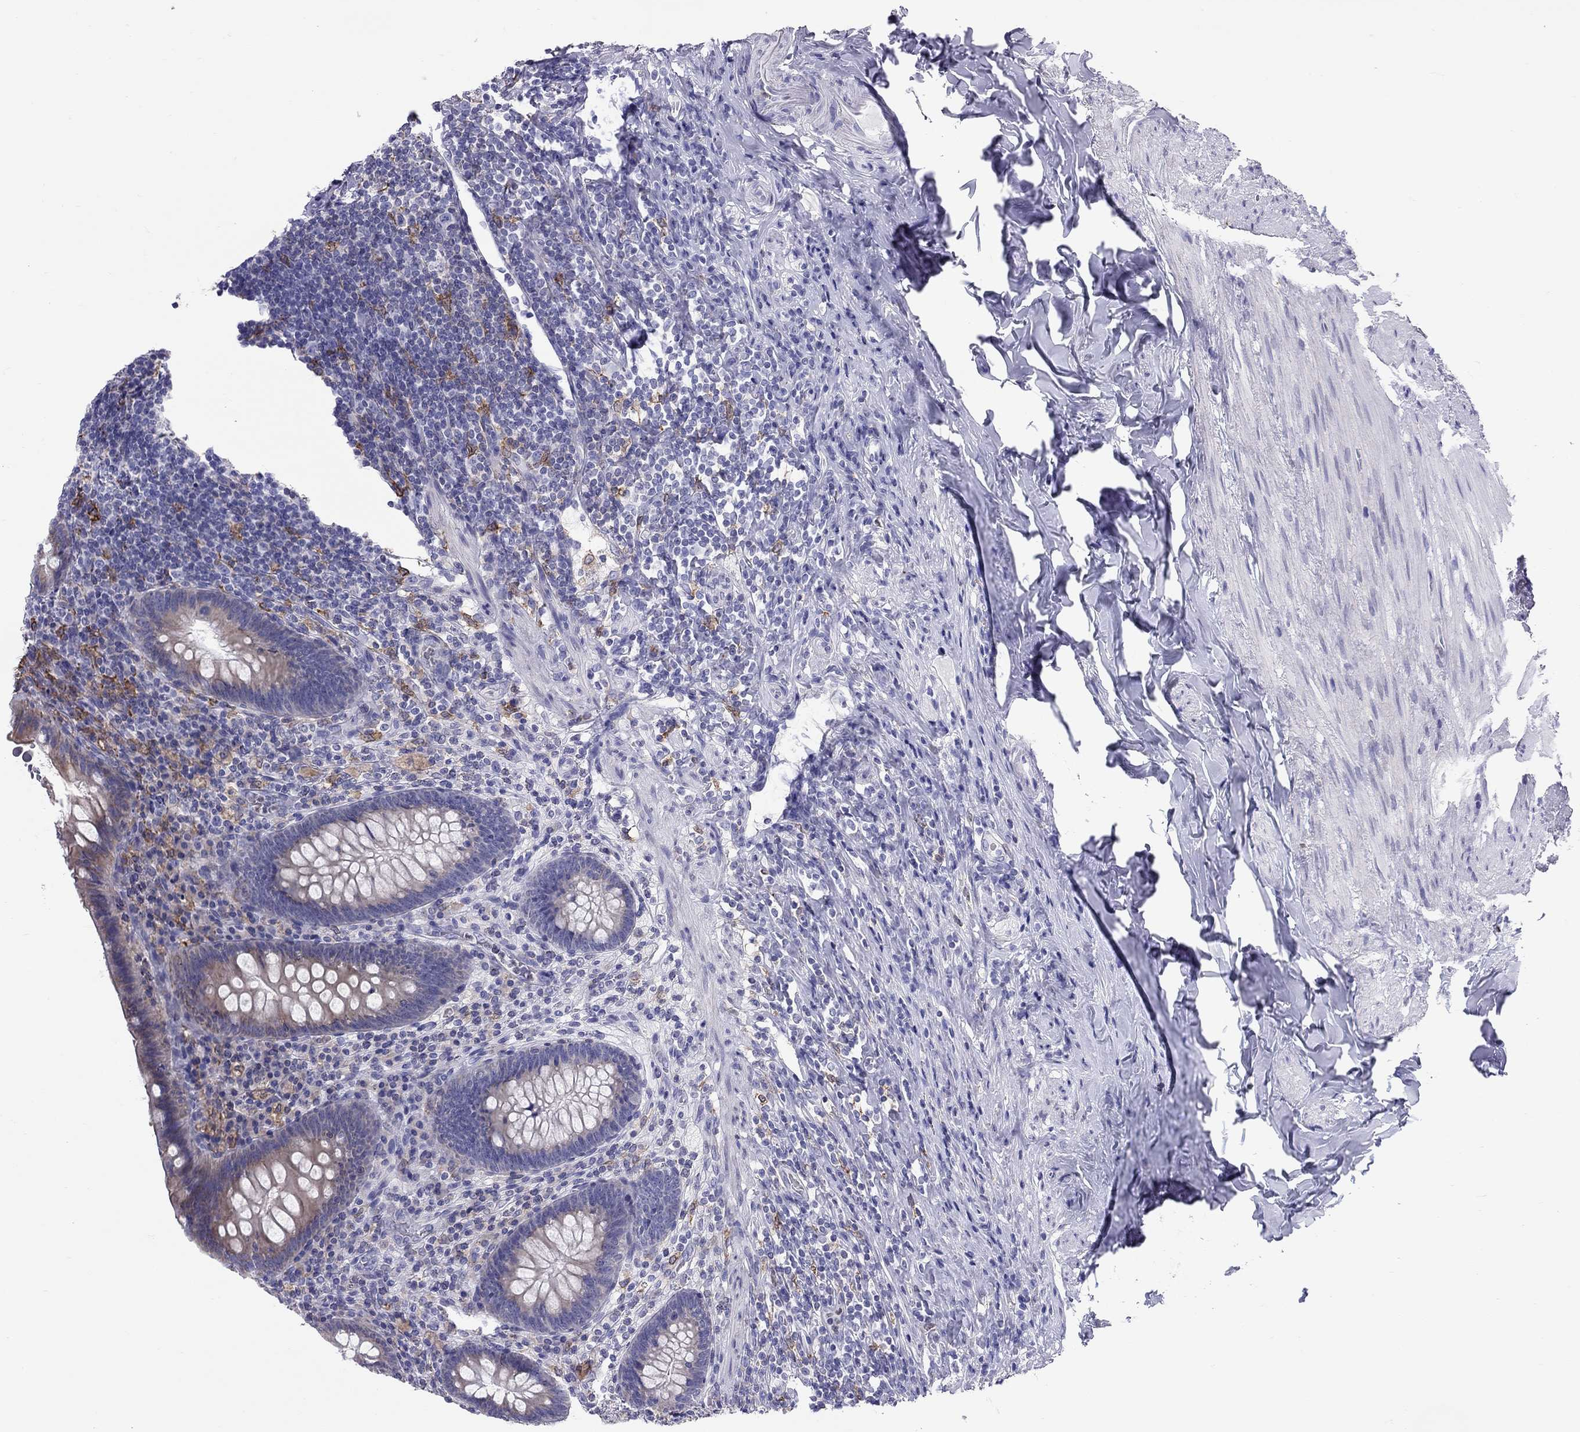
{"staining": {"intensity": "negative", "quantity": "none", "location": "none"}, "tissue": "appendix", "cell_type": "Glandular cells", "image_type": "normal", "snomed": [{"axis": "morphology", "description": "Normal tissue, NOS"}, {"axis": "topography", "description": "Appendix"}], "caption": "Glandular cells are negative for brown protein staining in benign appendix. (Brightfield microscopy of DAB (3,3'-diaminobenzidine) immunohistochemistry at high magnification).", "gene": "SLC46A2", "patient": {"sex": "male", "age": 47}}